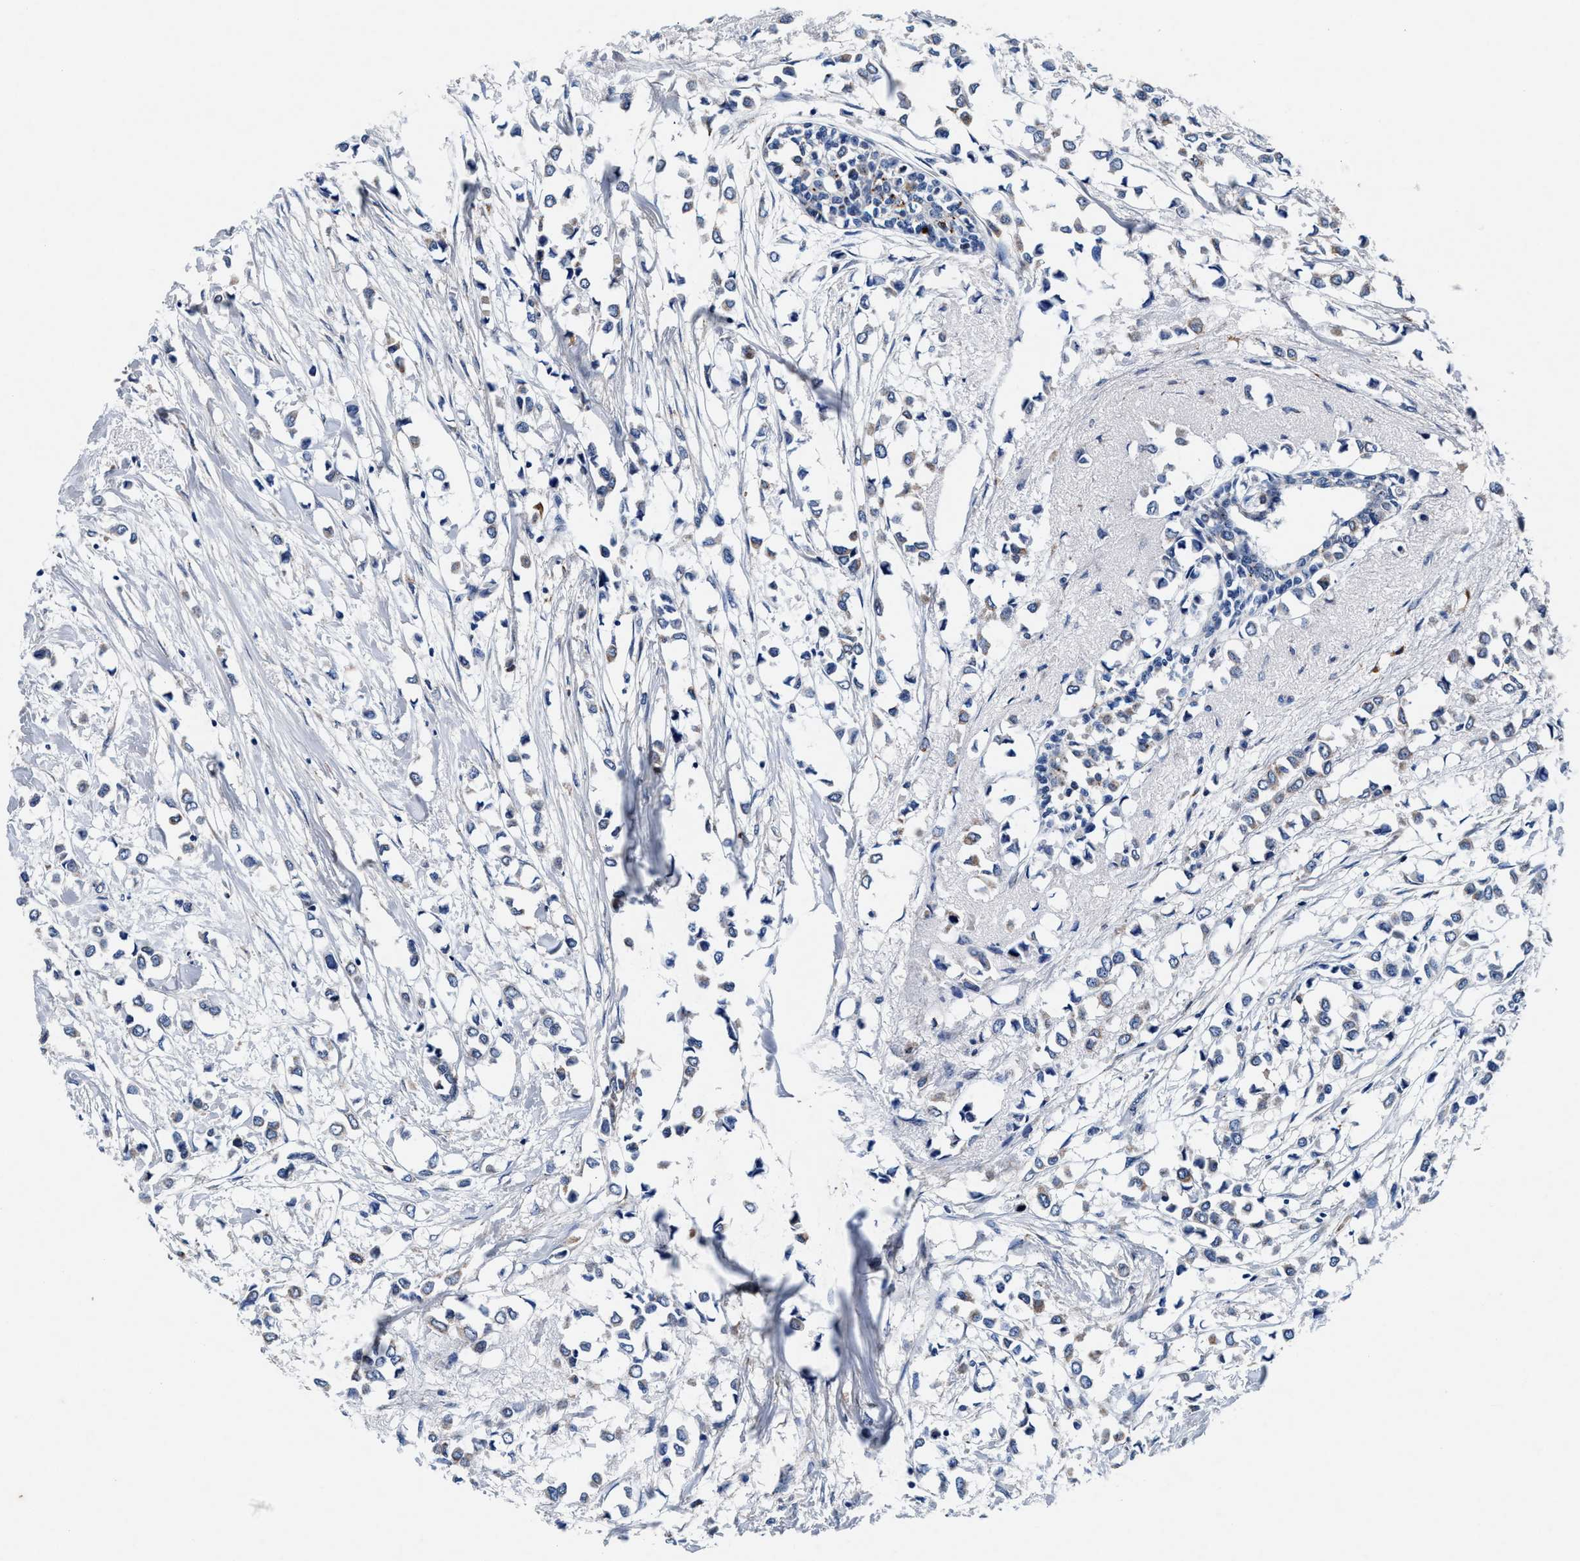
{"staining": {"intensity": "weak", "quantity": "<25%", "location": "cytoplasmic/membranous"}, "tissue": "breast cancer", "cell_type": "Tumor cells", "image_type": "cancer", "snomed": [{"axis": "morphology", "description": "Lobular carcinoma"}, {"axis": "topography", "description": "Breast"}], "caption": "A high-resolution photomicrograph shows immunohistochemistry staining of breast lobular carcinoma, which shows no significant expression in tumor cells.", "gene": "SLC8A1", "patient": {"sex": "female", "age": 51}}